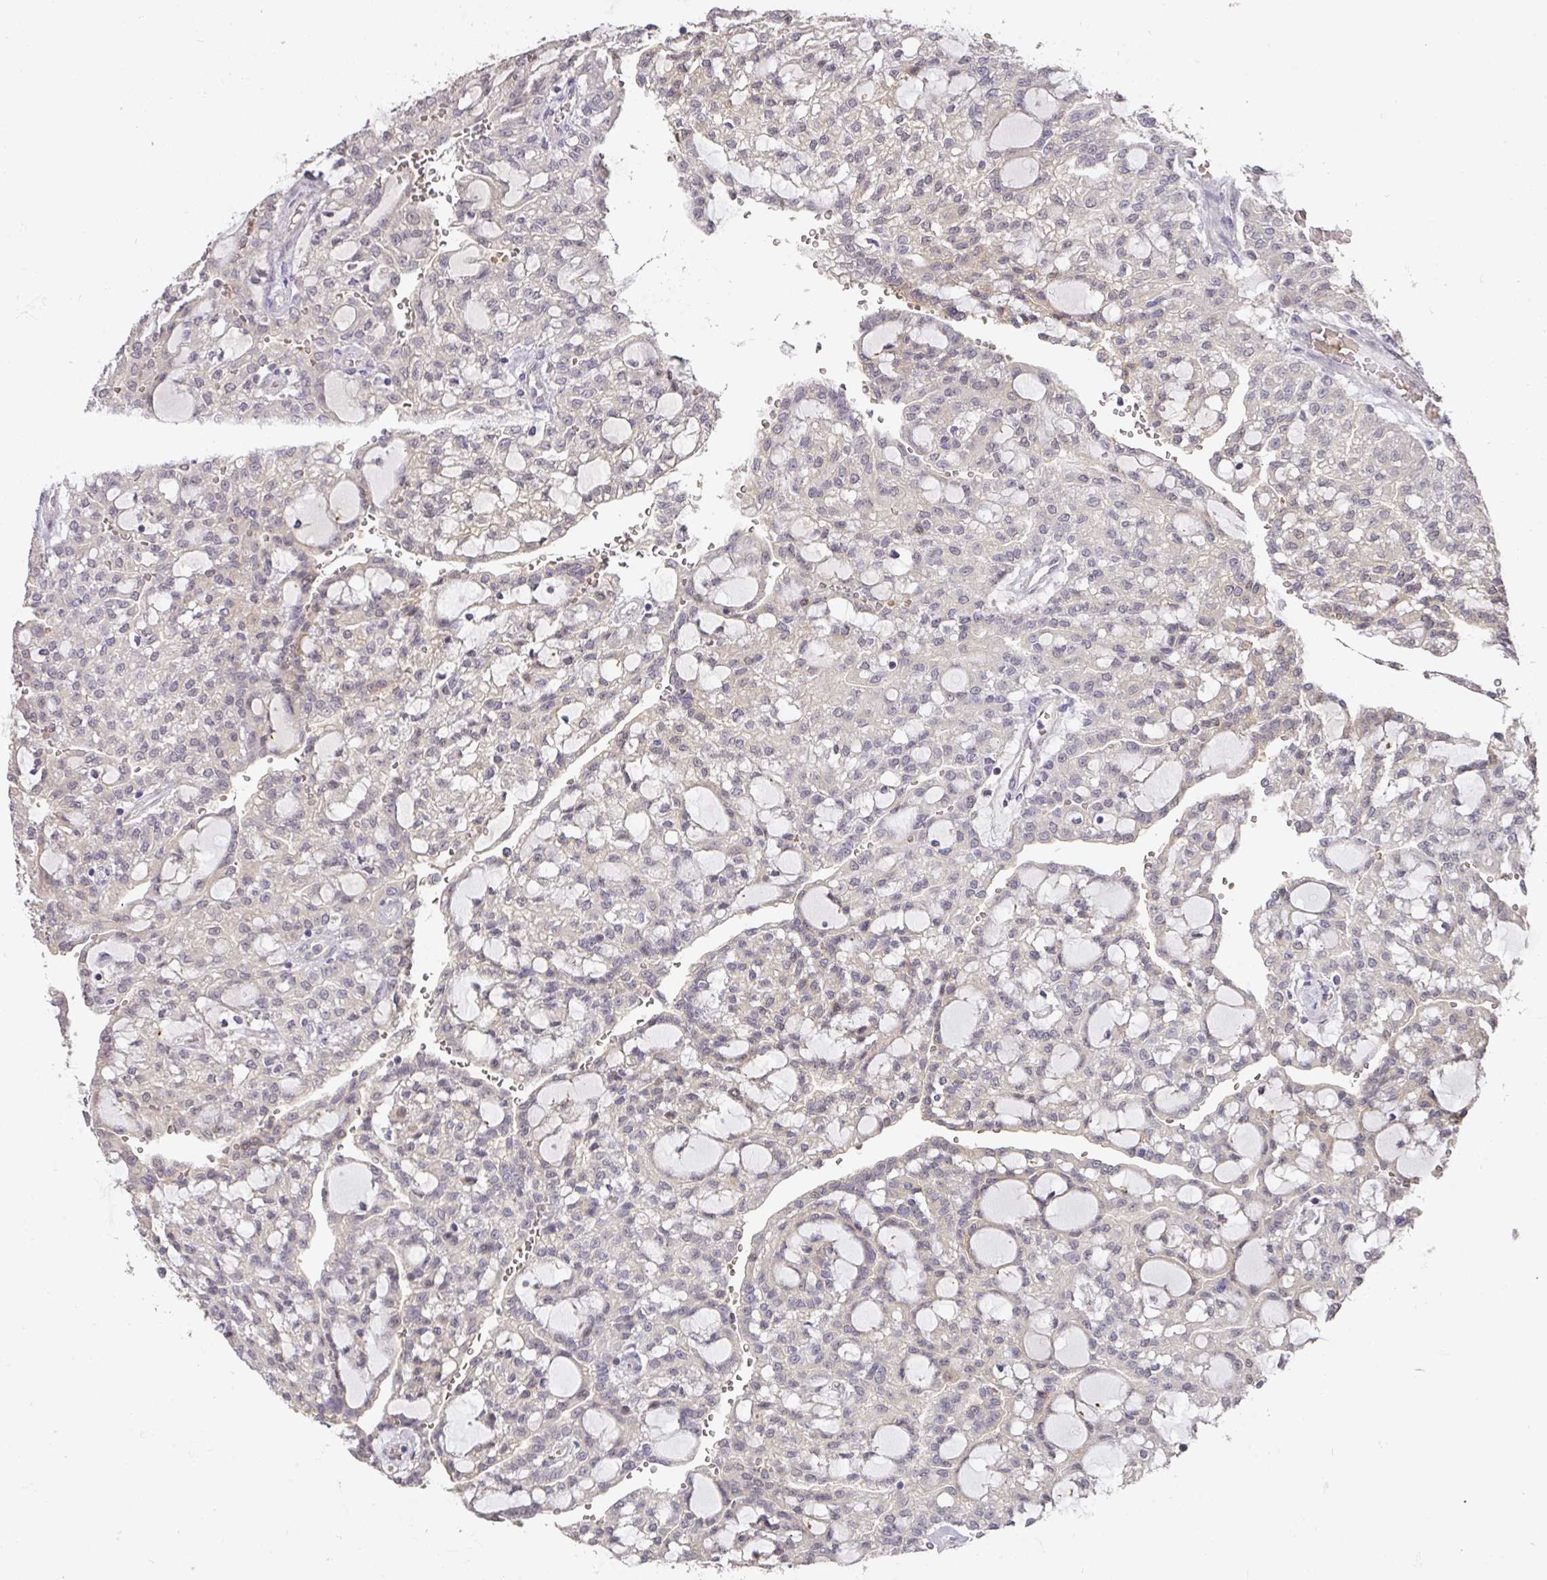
{"staining": {"intensity": "weak", "quantity": "<25%", "location": "nuclear"}, "tissue": "renal cancer", "cell_type": "Tumor cells", "image_type": "cancer", "snomed": [{"axis": "morphology", "description": "Adenocarcinoma, NOS"}, {"axis": "topography", "description": "Kidney"}], "caption": "There is no significant staining in tumor cells of renal cancer (adenocarcinoma).", "gene": "FOXN4", "patient": {"sex": "male", "age": 63}}